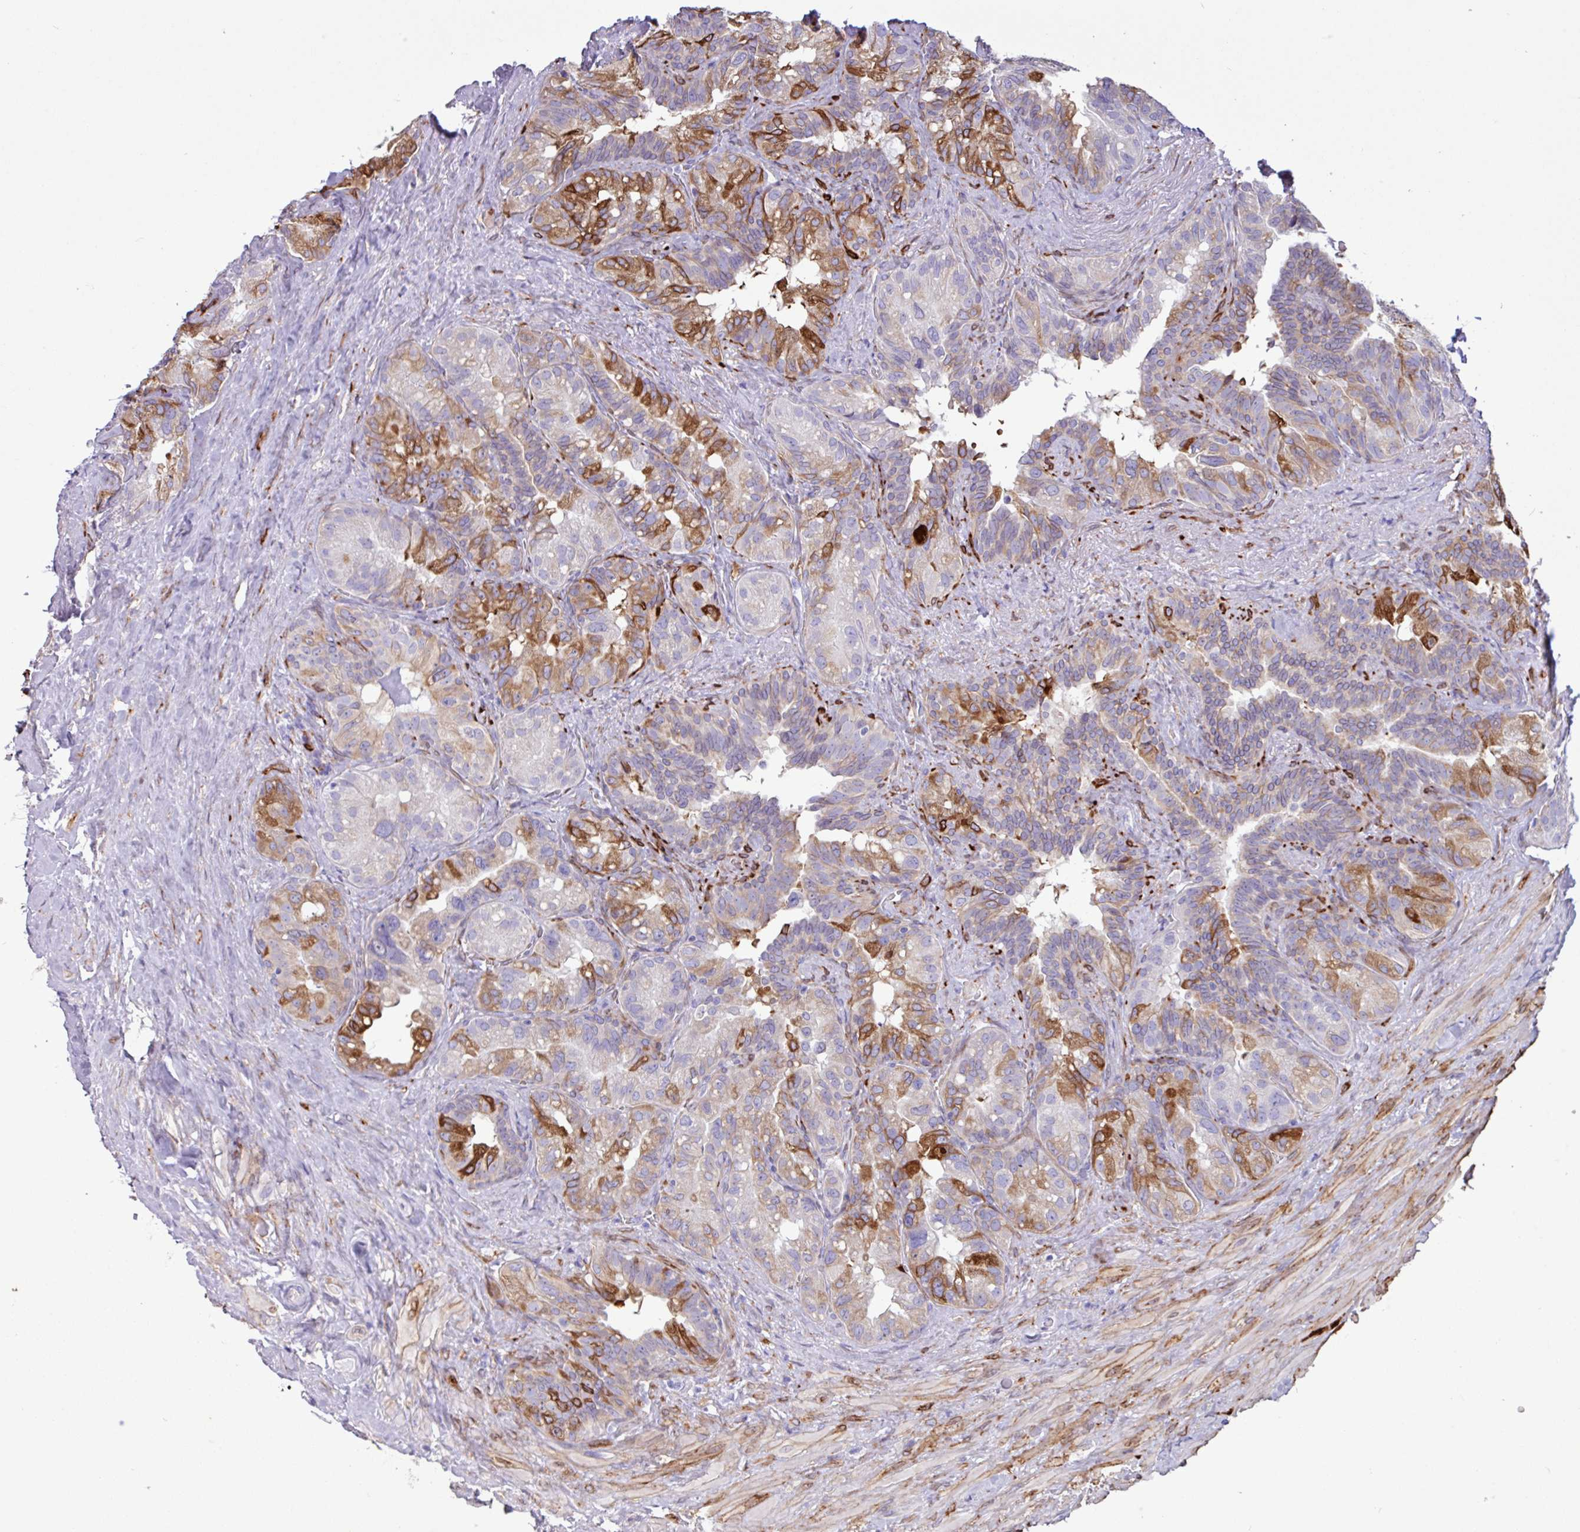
{"staining": {"intensity": "strong", "quantity": "25%-75%", "location": "cytoplasmic/membranous"}, "tissue": "seminal vesicle", "cell_type": "Glandular cells", "image_type": "normal", "snomed": [{"axis": "morphology", "description": "Normal tissue, NOS"}, {"axis": "topography", "description": "Seminal veicle"}], "caption": "Brown immunohistochemical staining in normal human seminal vesicle displays strong cytoplasmic/membranous staining in approximately 25%-75% of glandular cells.", "gene": "SLC38A1", "patient": {"sex": "male", "age": 60}}